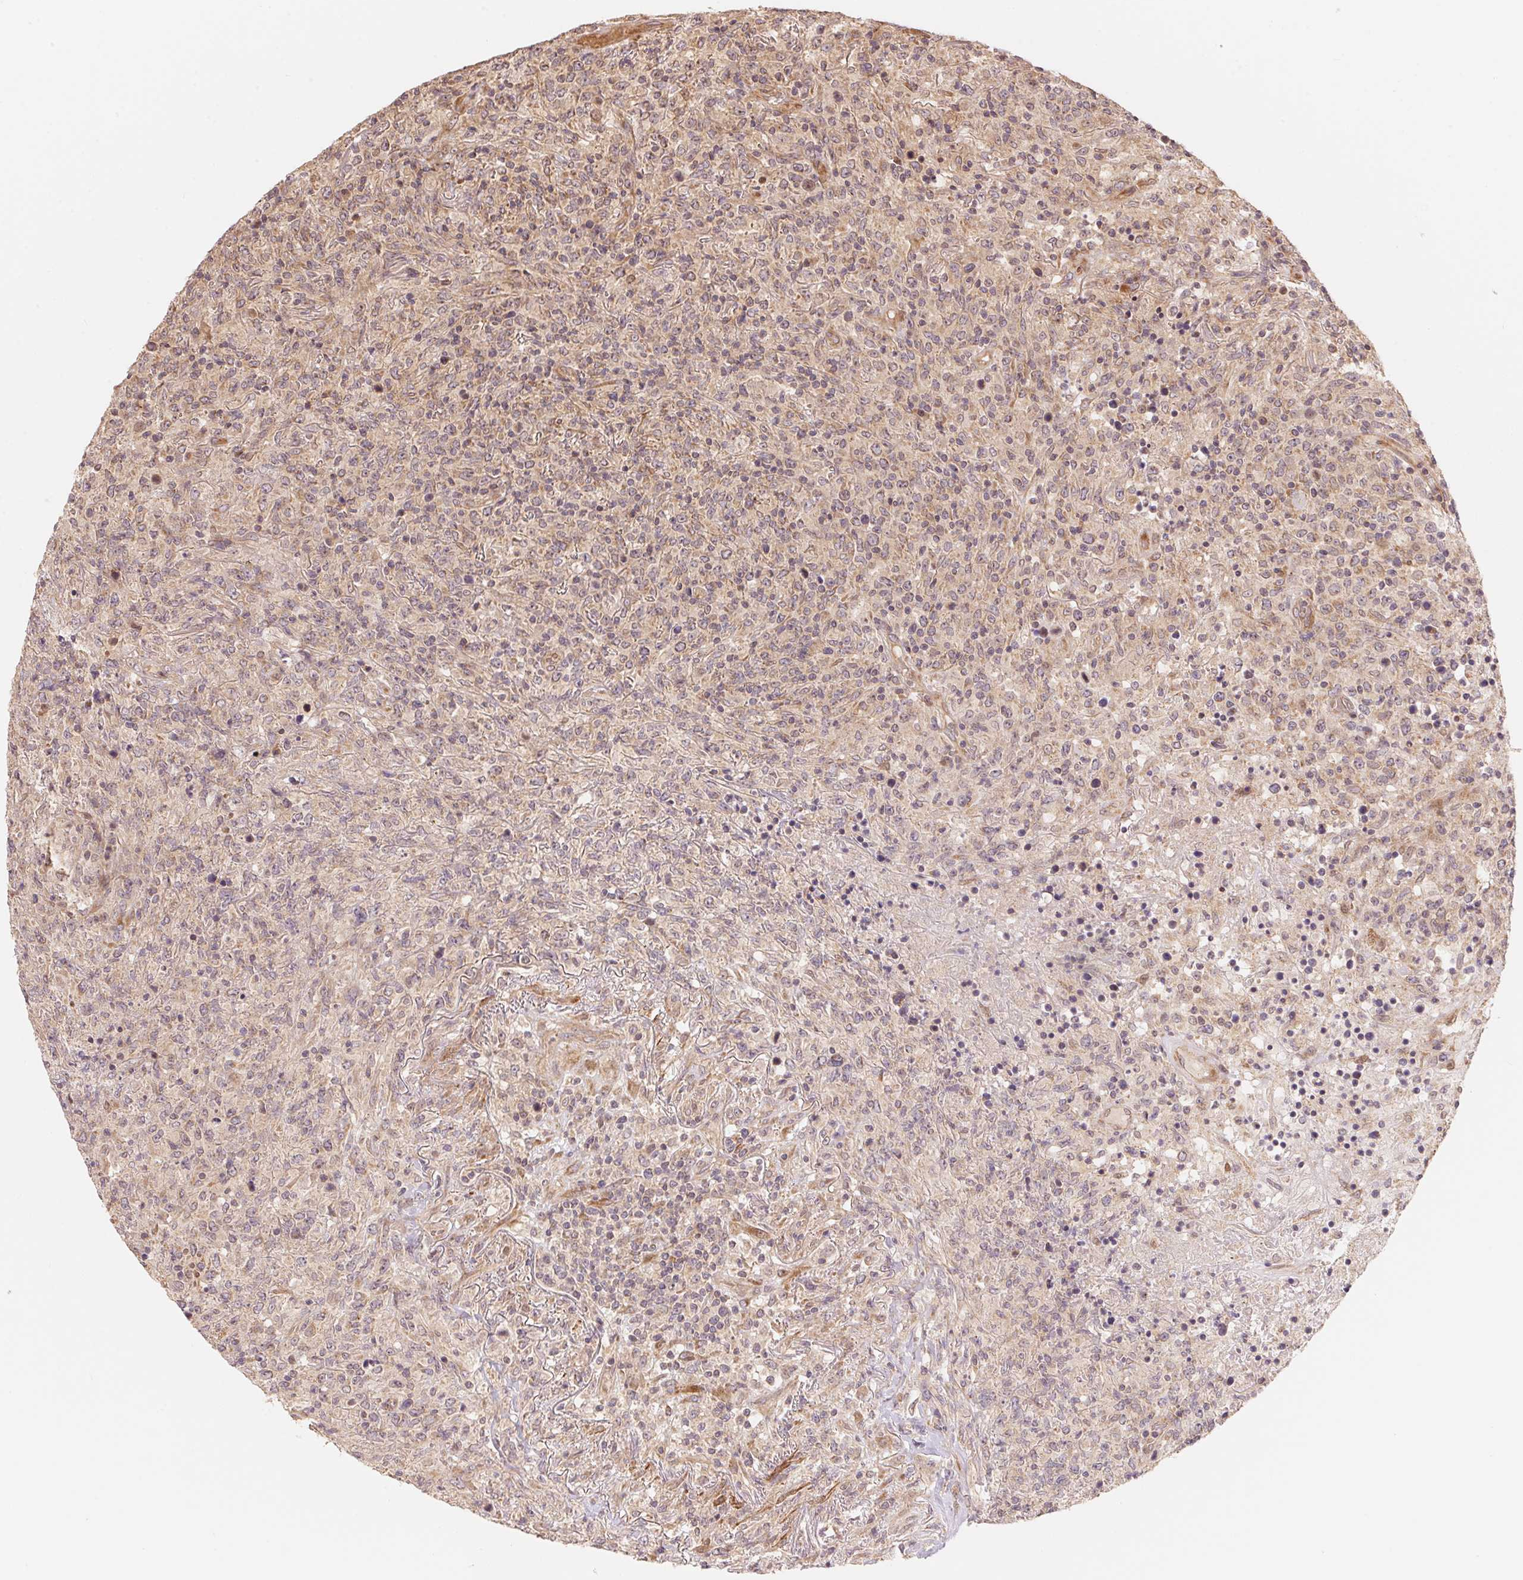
{"staining": {"intensity": "negative", "quantity": "none", "location": "none"}, "tissue": "lymphoma", "cell_type": "Tumor cells", "image_type": "cancer", "snomed": [{"axis": "morphology", "description": "Malignant lymphoma, non-Hodgkin's type, High grade"}, {"axis": "topography", "description": "Lung"}], "caption": "Tumor cells show no significant protein positivity in malignant lymphoma, non-Hodgkin's type (high-grade). (Immunohistochemistry (ihc), brightfield microscopy, high magnification).", "gene": "TNIP2", "patient": {"sex": "male", "age": 79}}